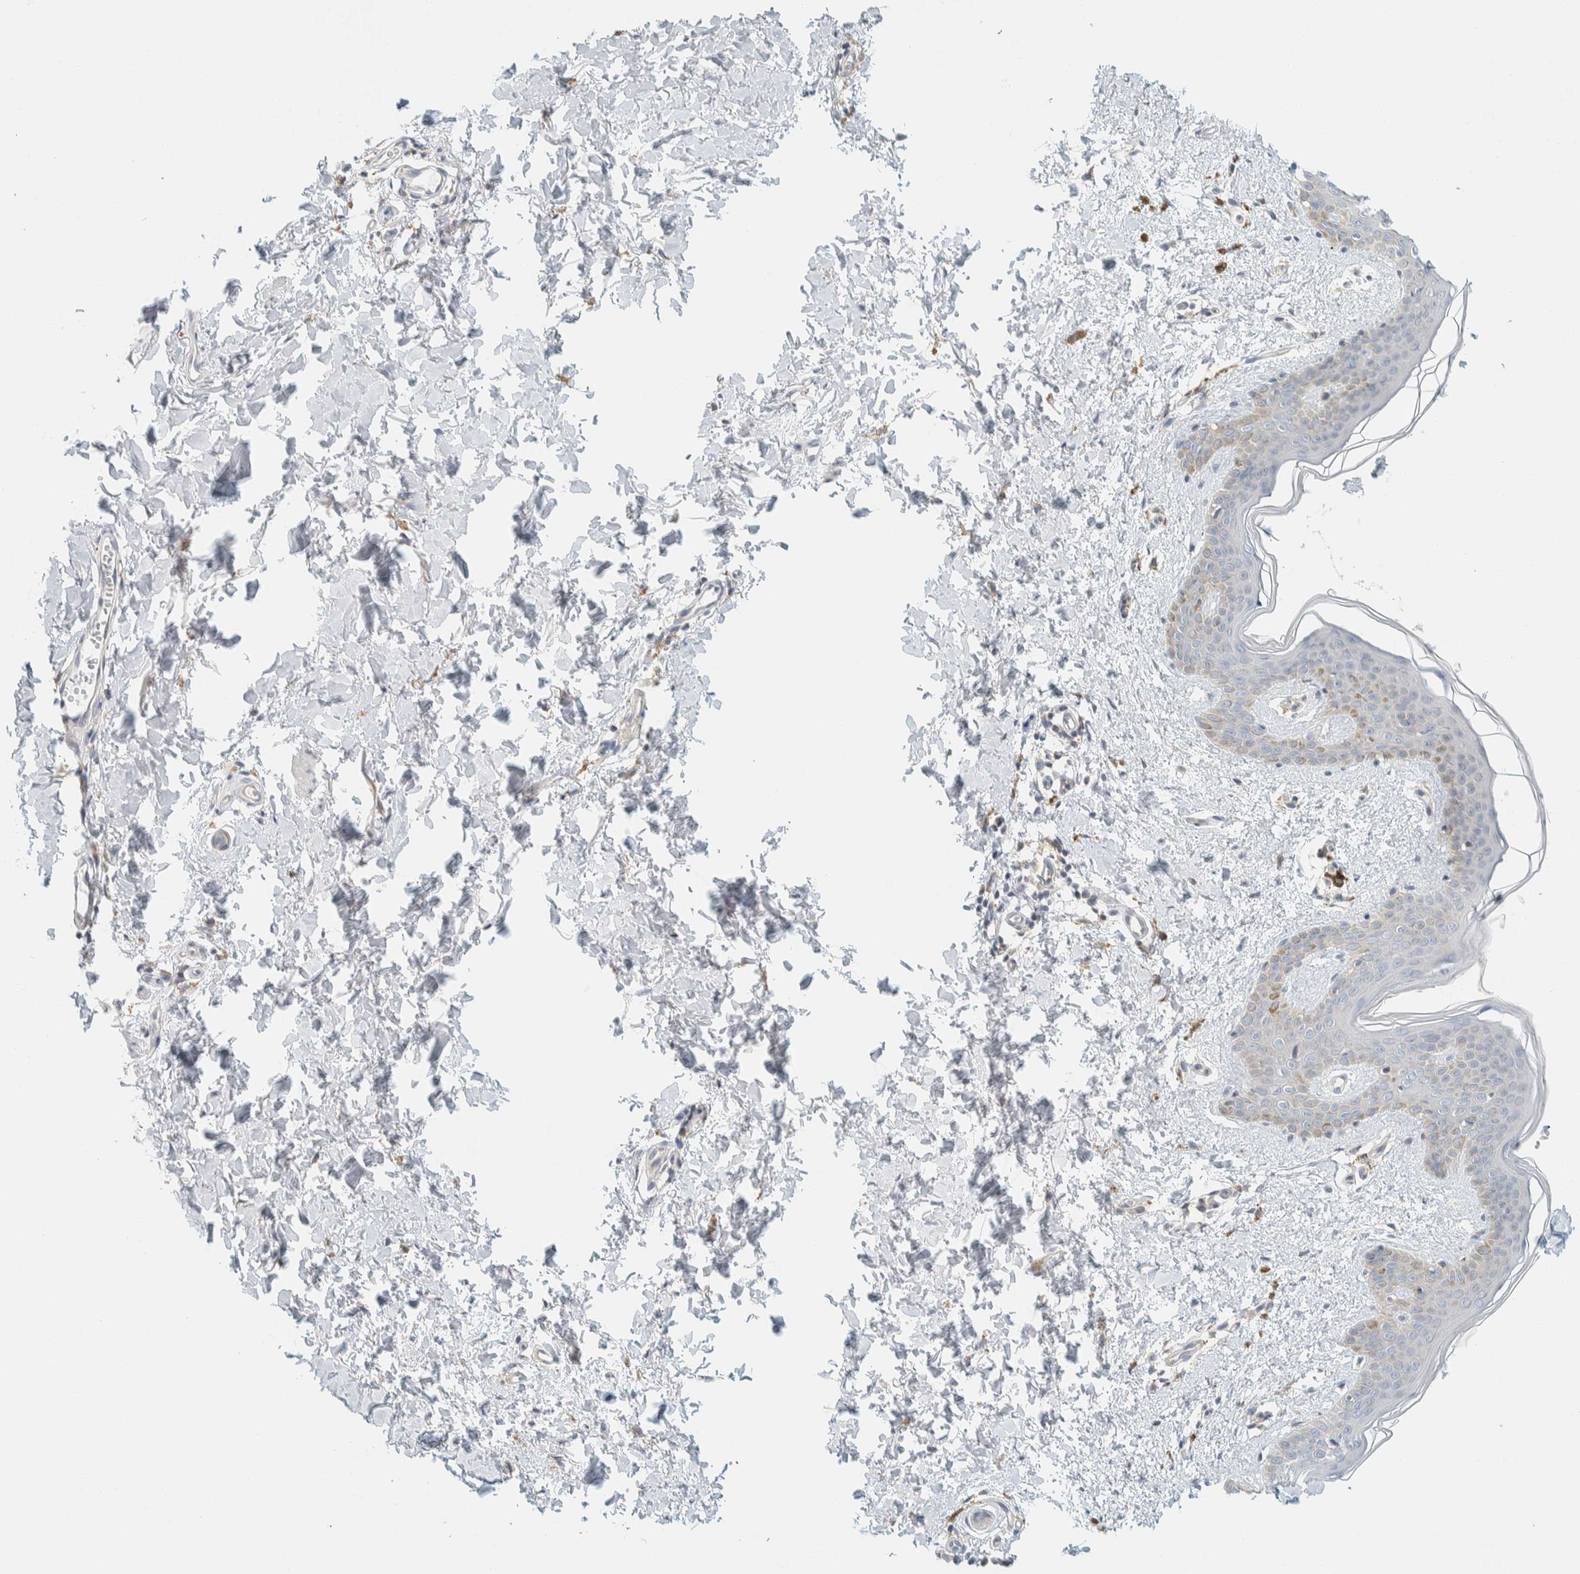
{"staining": {"intensity": "negative", "quantity": "none", "location": "none"}, "tissue": "skin", "cell_type": "Fibroblasts", "image_type": "normal", "snomed": [{"axis": "morphology", "description": "Normal tissue, NOS"}, {"axis": "topography", "description": "Skin"}], "caption": "Fibroblasts show no significant protein positivity in normal skin. (Stains: DAB (3,3'-diaminobenzidine) immunohistochemistry (IHC) with hematoxylin counter stain, Microscopy: brightfield microscopy at high magnification).", "gene": "AARSD1", "patient": {"sex": "female", "age": 46}}